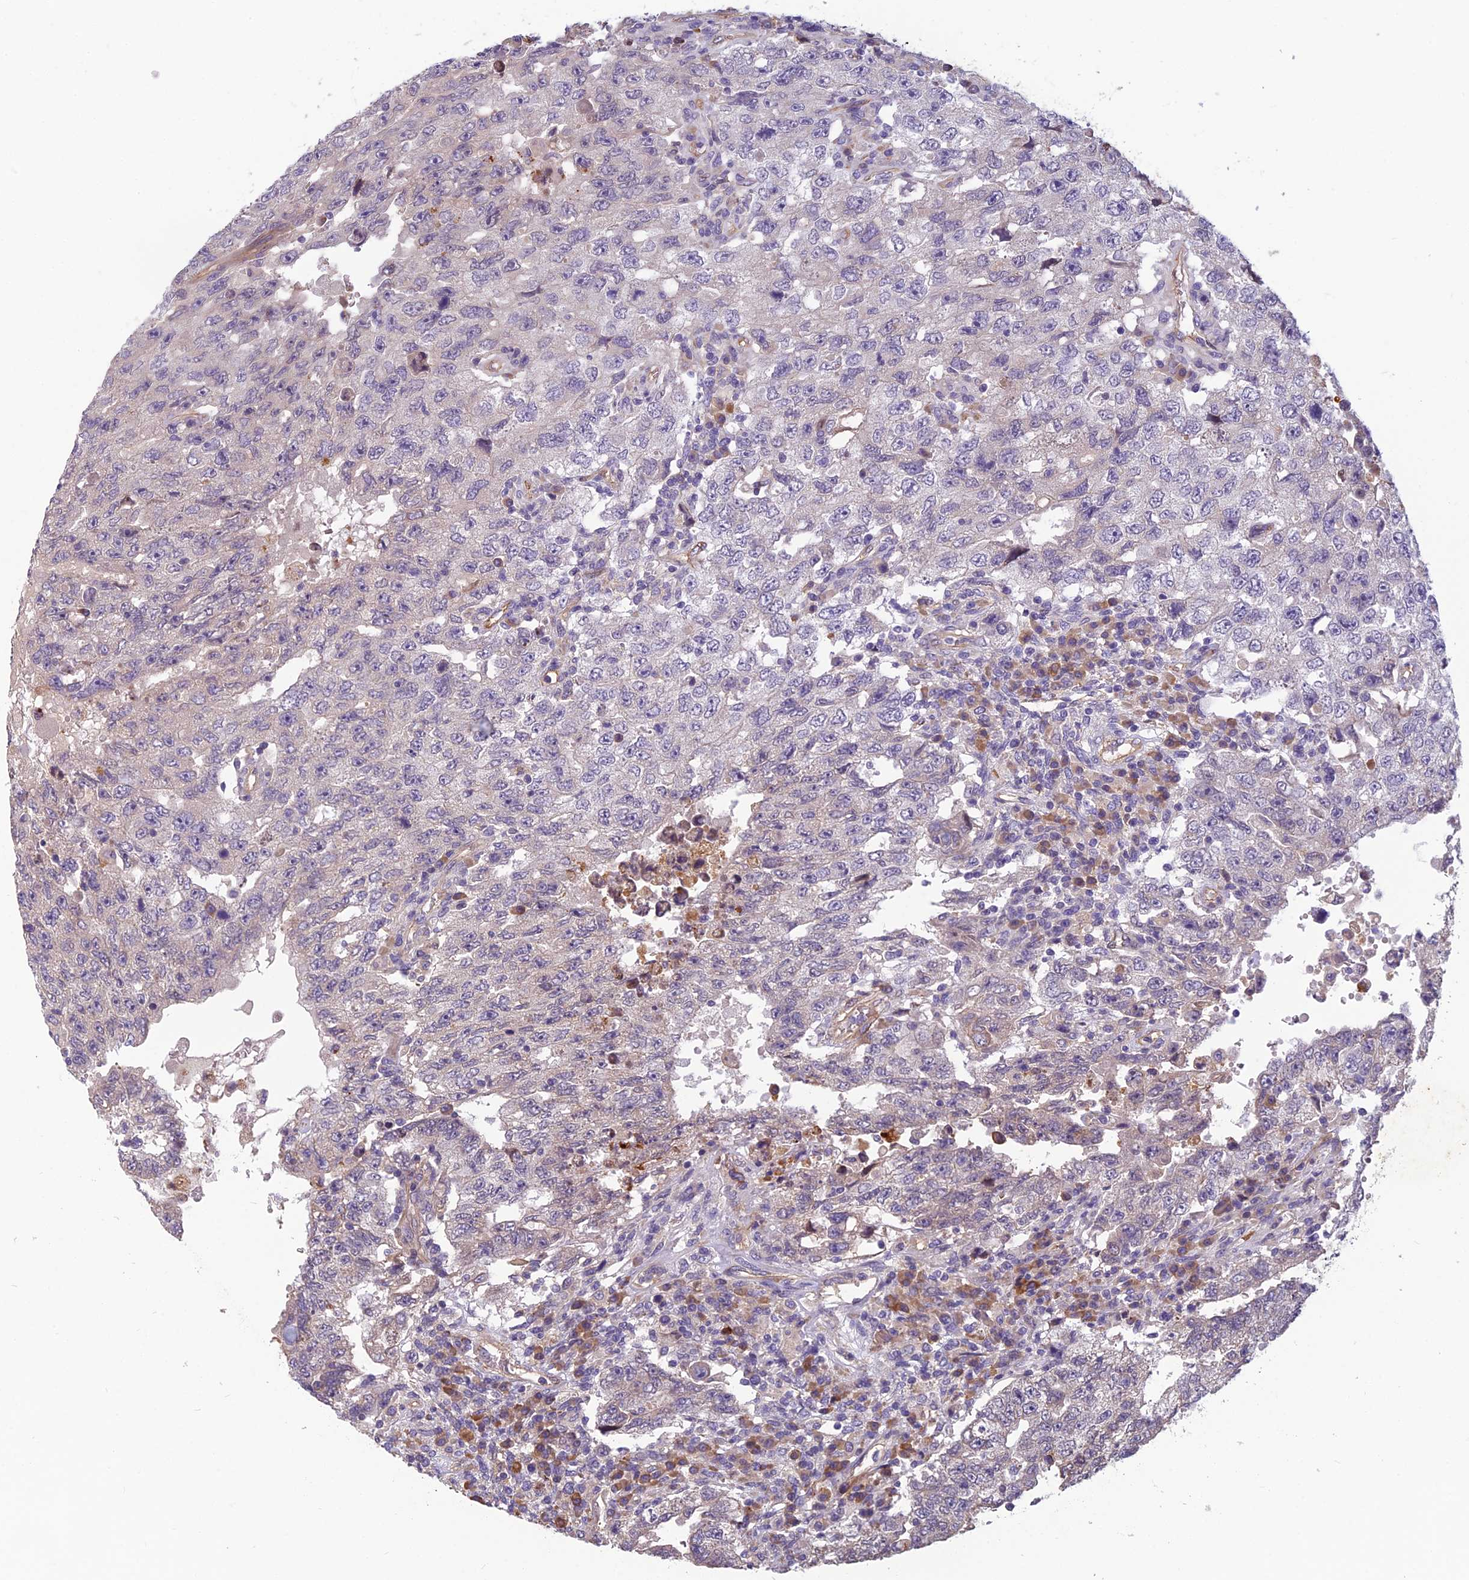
{"staining": {"intensity": "negative", "quantity": "none", "location": "none"}, "tissue": "testis cancer", "cell_type": "Tumor cells", "image_type": "cancer", "snomed": [{"axis": "morphology", "description": "Carcinoma, Embryonal, NOS"}, {"axis": "topography", "description": "Testis"}], "caption": "Testis embryonal carcinoma stained for a protein using immunohistochemistry (IHC) shows no expression tumor cells.", "gene": "TSPAN15", "patient": {"sex": "male", "age": 26}}